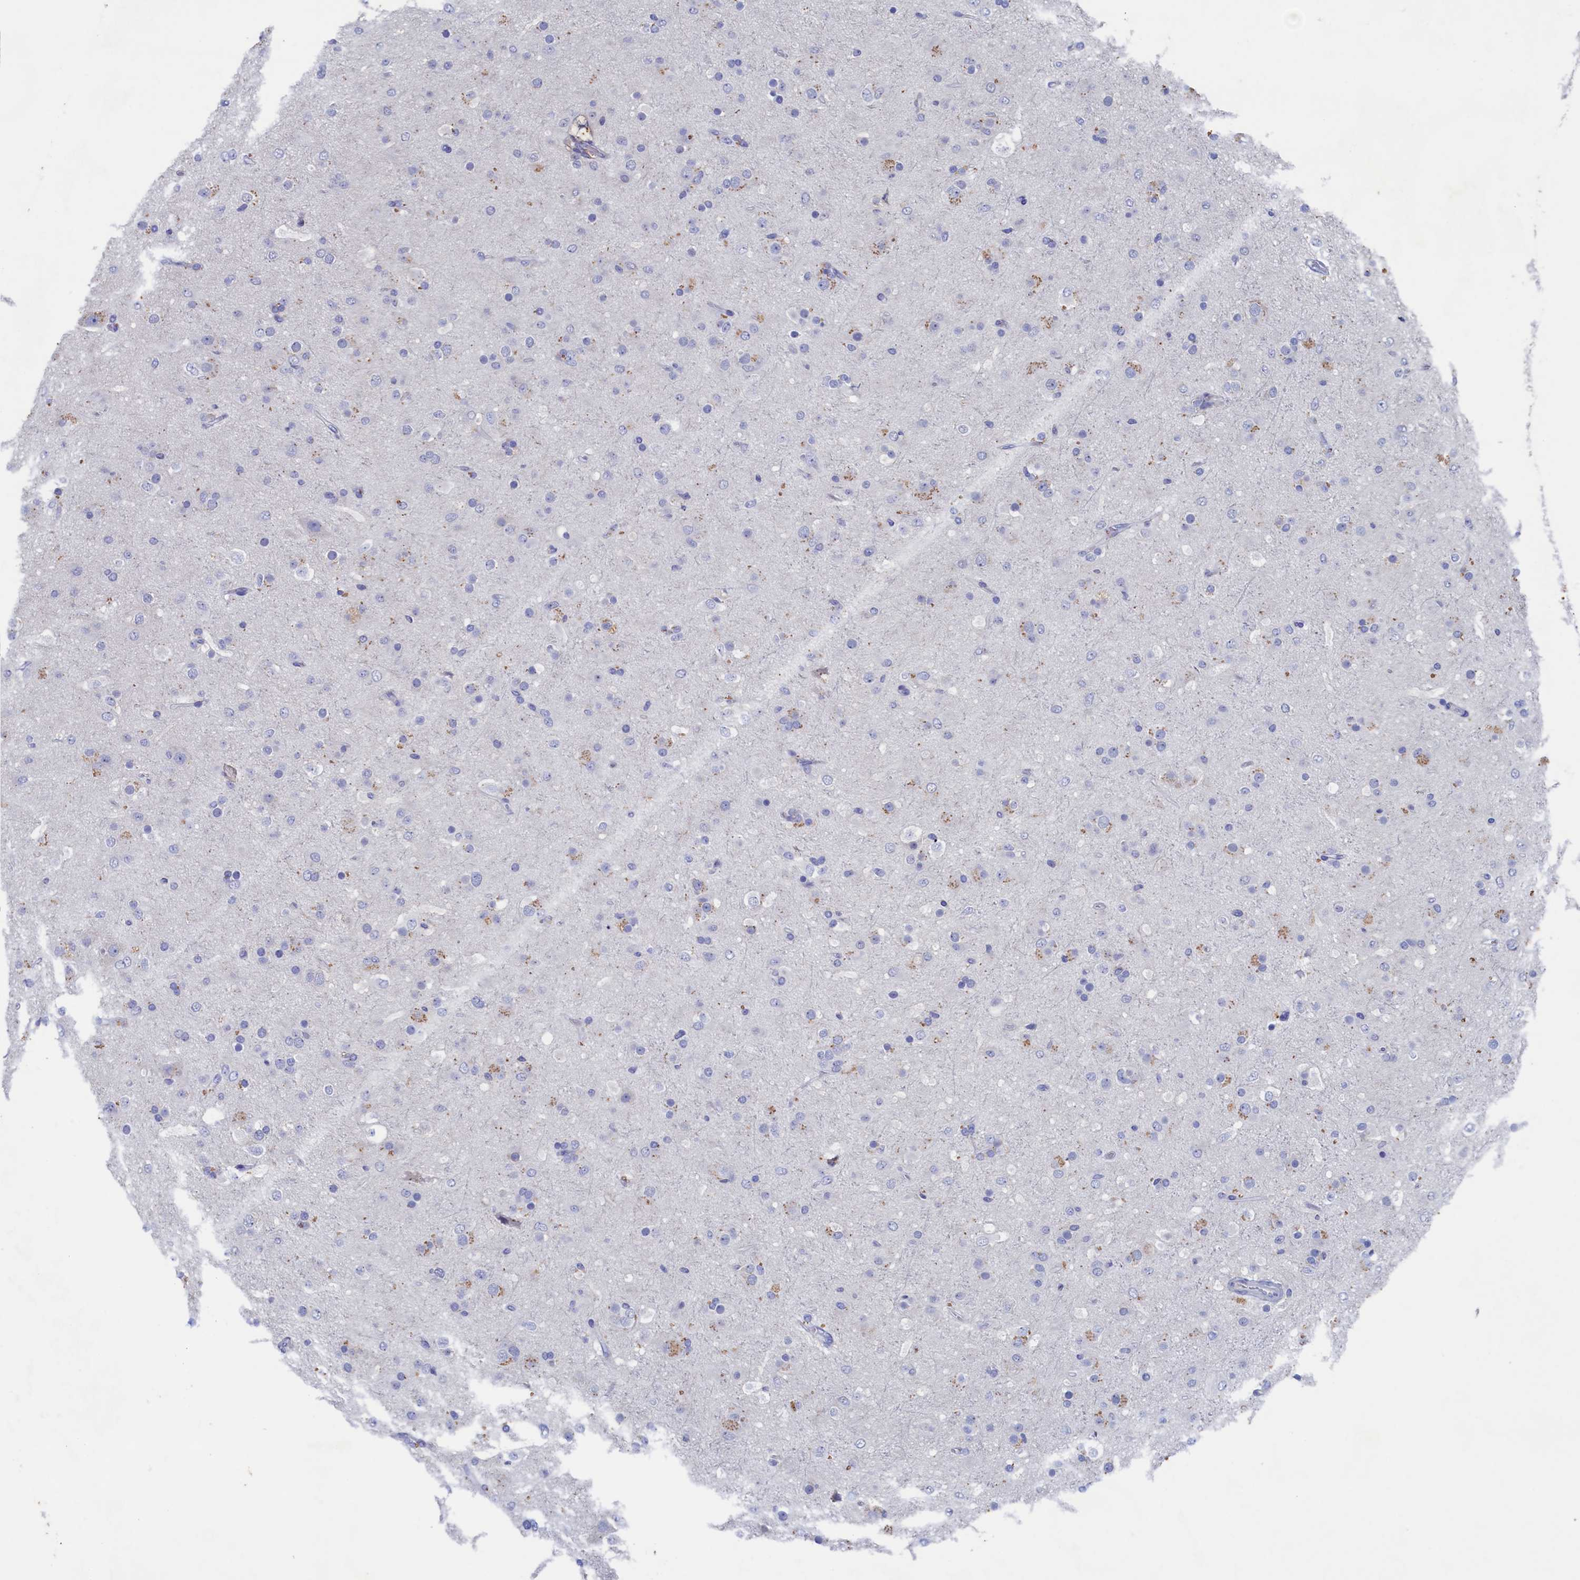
{"staining": {"intensity": "negative", "quantity": "none", "location": "none"}, "tissue": "glioma", "cell_type": "Tumor cells", "image_type": "cancer", "snomed": [{"axis": "morphology", "description": "Glioma, malignant, Low grade"}, {"axis": "topography", "description": "Brain"}], "caption": "The micrograph exhibits no staining of tumor cells in glioma.", "gene": "CBLIF", "patient": {"sex": "male", "age": 65}}